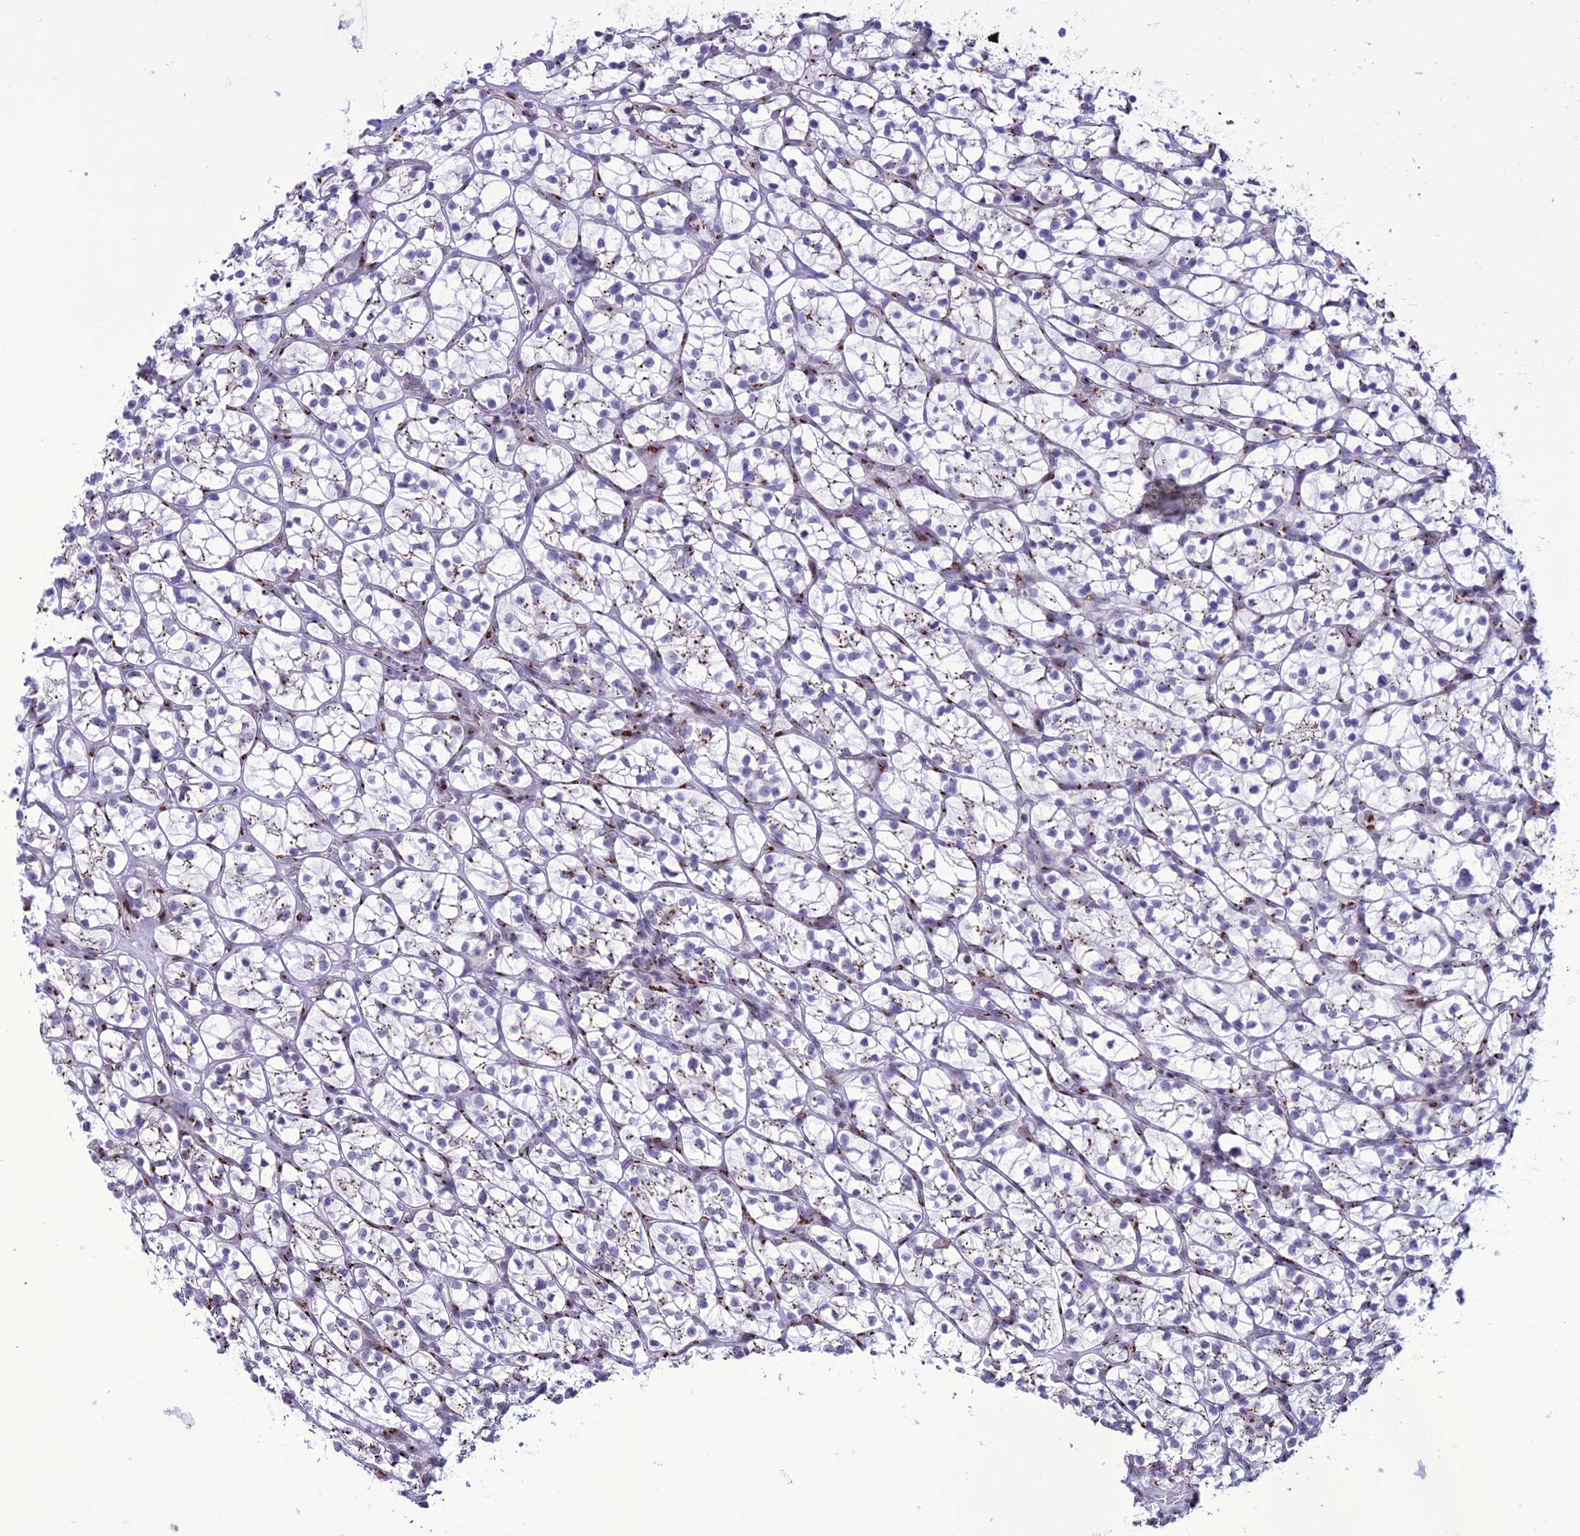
{"staining": {"intensity": "moderate", "quantity": "<25%", "location": "cytoplasmic/membranous"}, "tissue": "renal cancer", "cell_type": "Tumor cells", "image_type": "cancer", "snomed": [{"axis": "morphology", "description": "Adenocarcinoma, NOS"}, {"axis": "topography", "description": "Kidney"}], "caption": "Approximately <25% of tumor cells in human renal cancer (adenocarcinoma) demonstrate moderate cytoplasmic/membranous protein staining as visualized by brown immunohistochemical staining.", "gene": "PLEKHA4", "patient": {"sex": "female", "age": 64}}